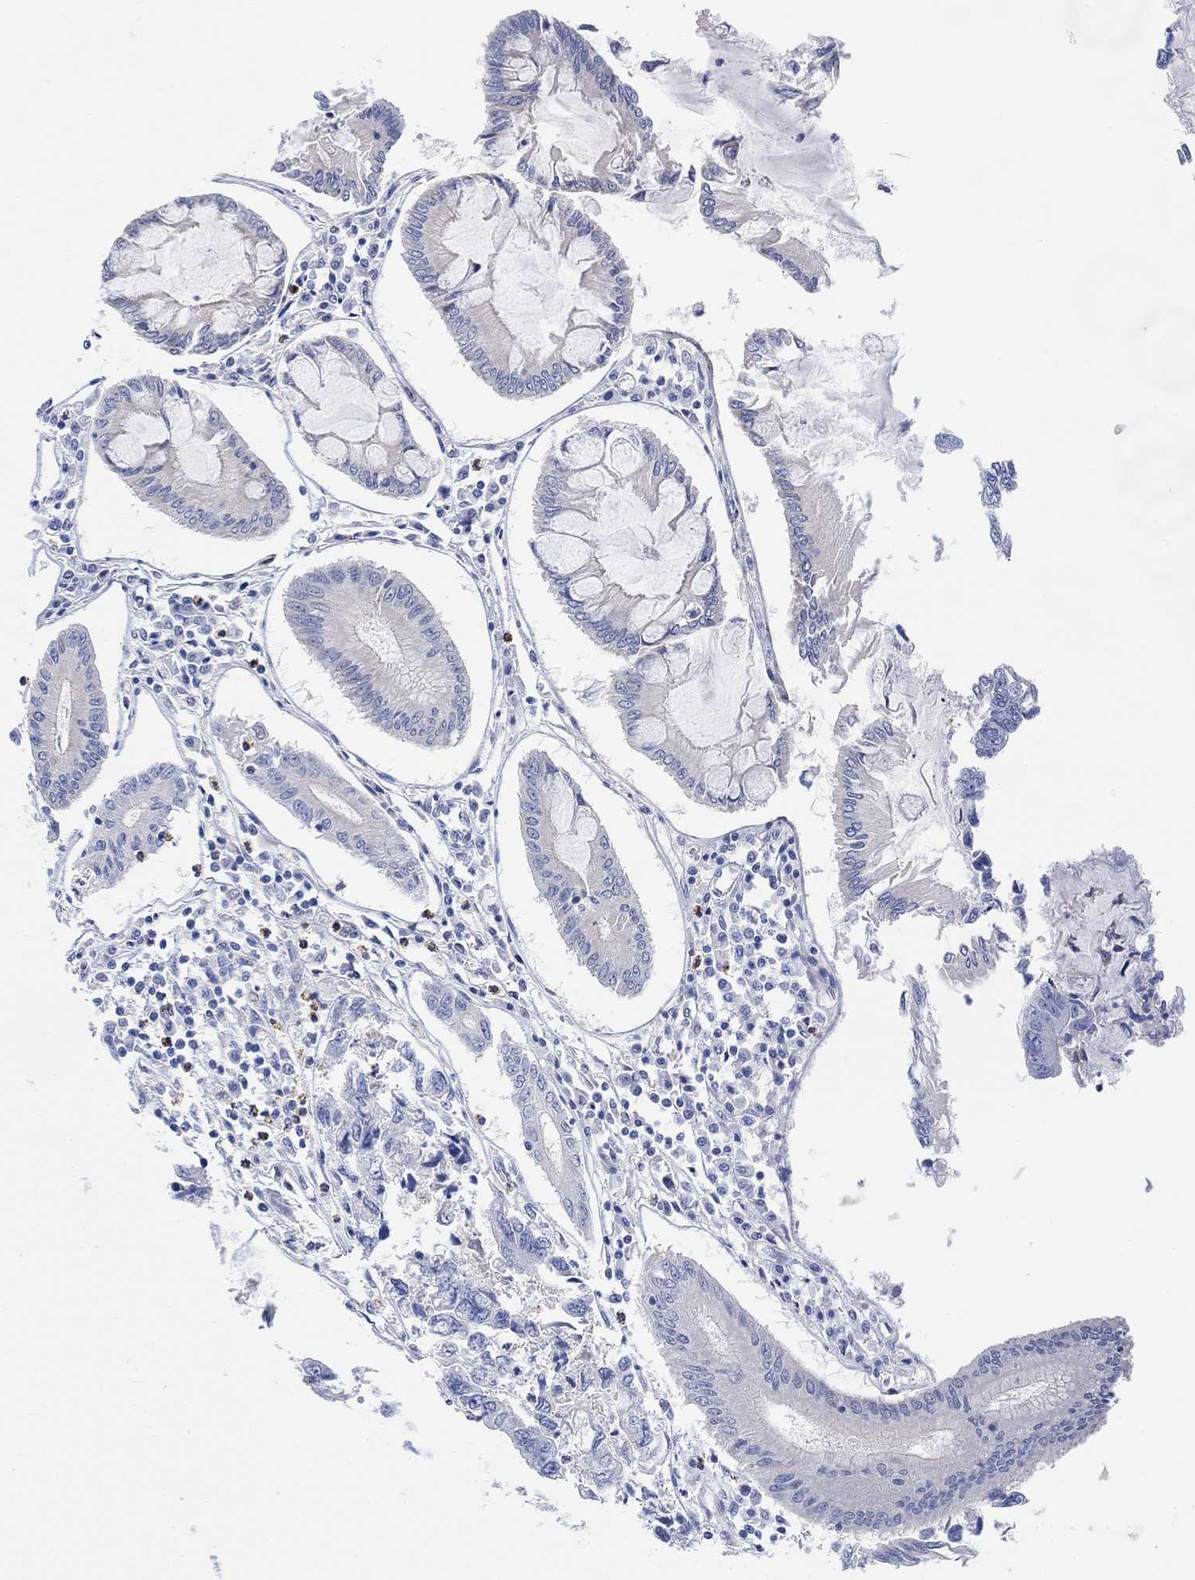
{"staining": {"intensity": "negative", "quantity": "none", "location": "none"}, "tissue": "colorectal cancer", "cell_type": "Tumor cells", "image_type": "cancer", "snomed": [{"axis": "morphology", "description": "Adenocarcinoma, NOS"}, {"axis": "topography", "description": "Colon"}], "caption": "An image of human colorectal cancer (adenocarcinoma) is negative for staining in tumor cells.", "gene": "ACSL1", "patient": {"sex": "female", "age": 65}}